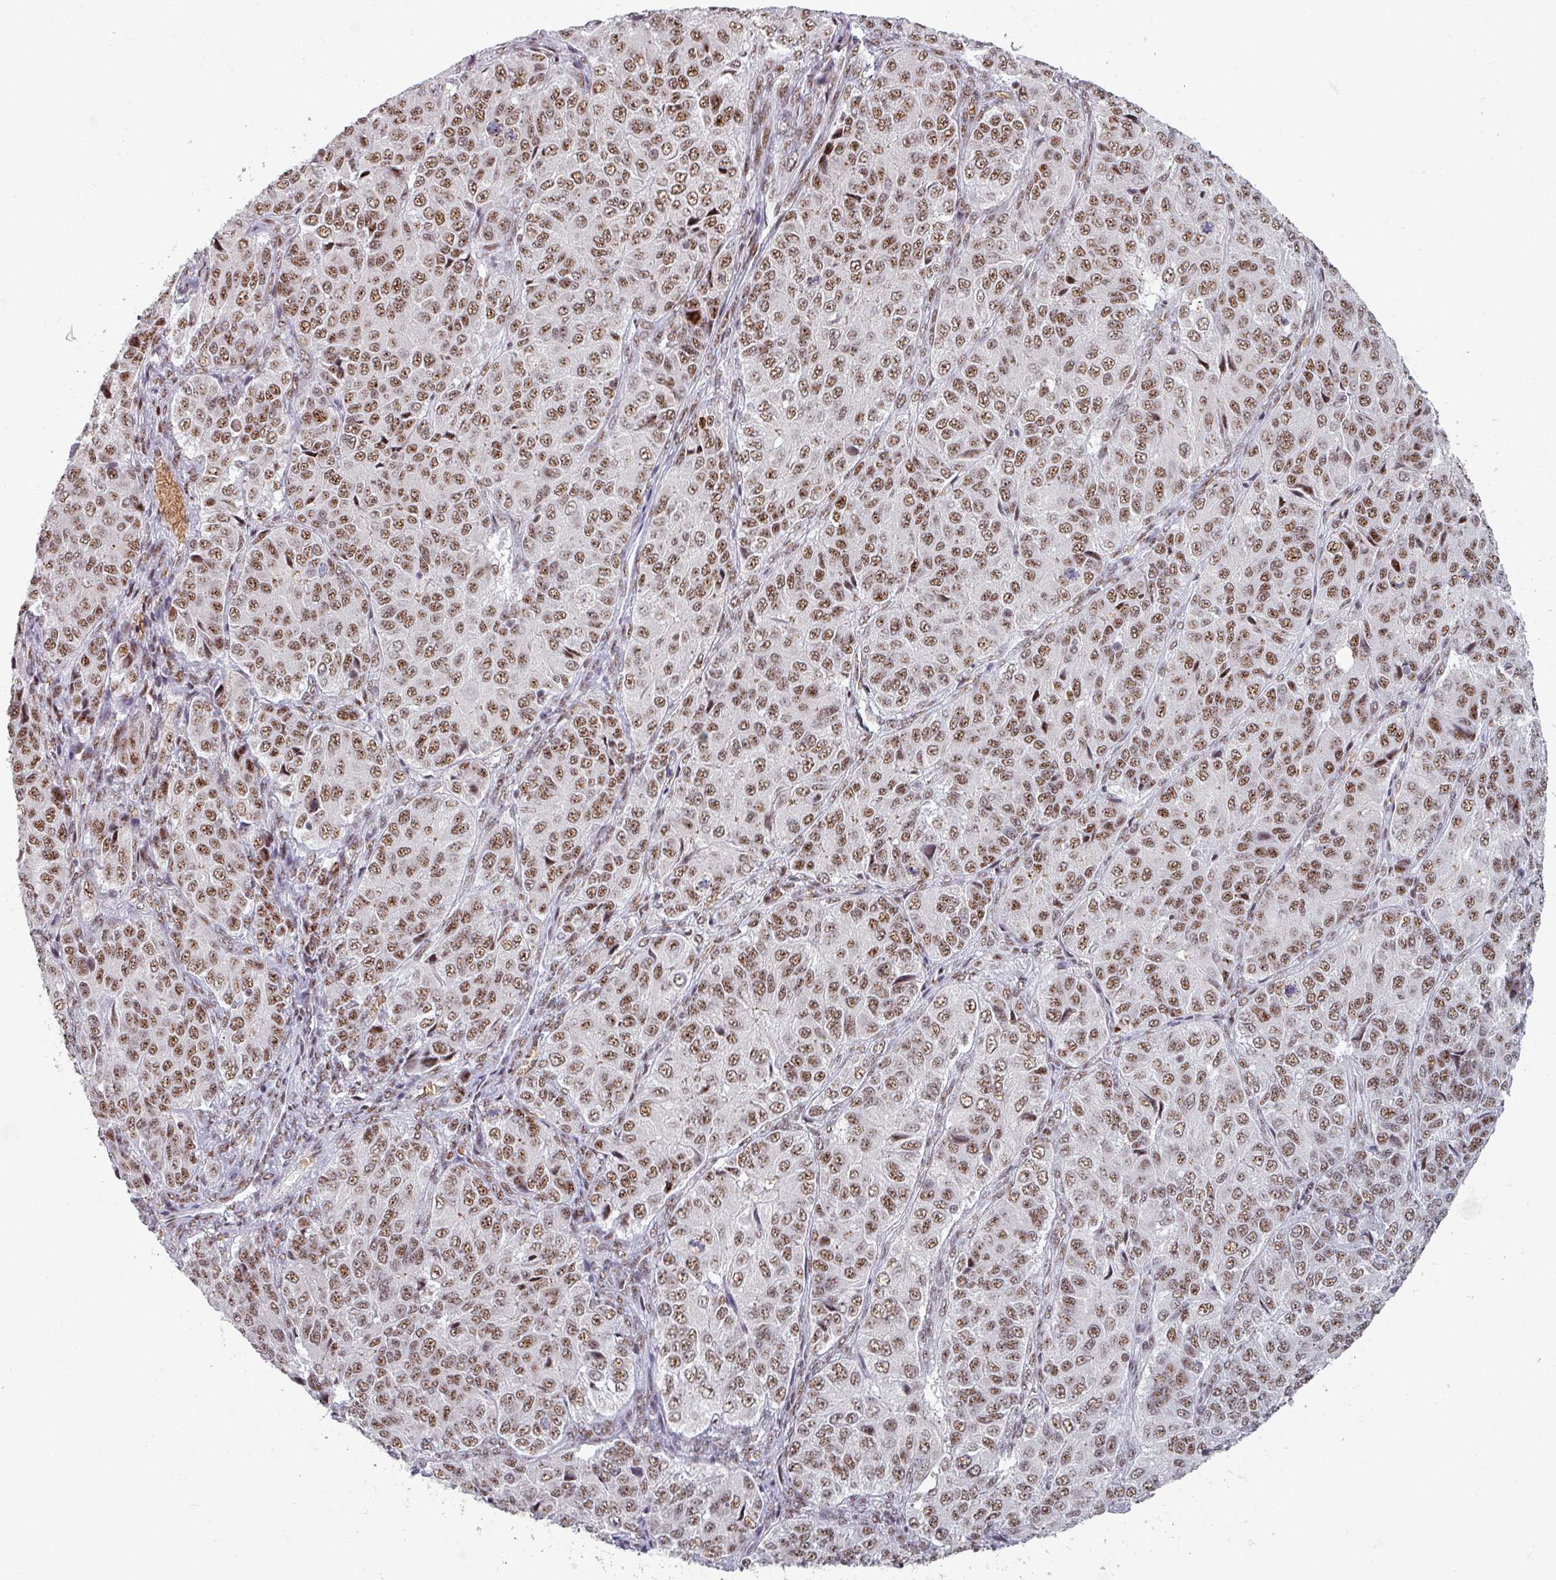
{"staining": {"intensity": "moderate", "quantity": ">75%", "location": "nuclear"}, "tissue": "ovarian cancer", "cell_type": "Tumor cells", "image_type": "cancer", "snomed": [{"axis": "morphology", "description": "Carcinoma, endometroid"}, {"axis": "topography", "description": "Ovary"}], "caption": "There is medium levels of moderate nuclear positivity in tumor cells of ovarian endometroid carcinoma, as demonstrated by immunohistochemical staining (brown color).", "gene": "NCOR1", "patient": {"sex": "female", "age": 51}}